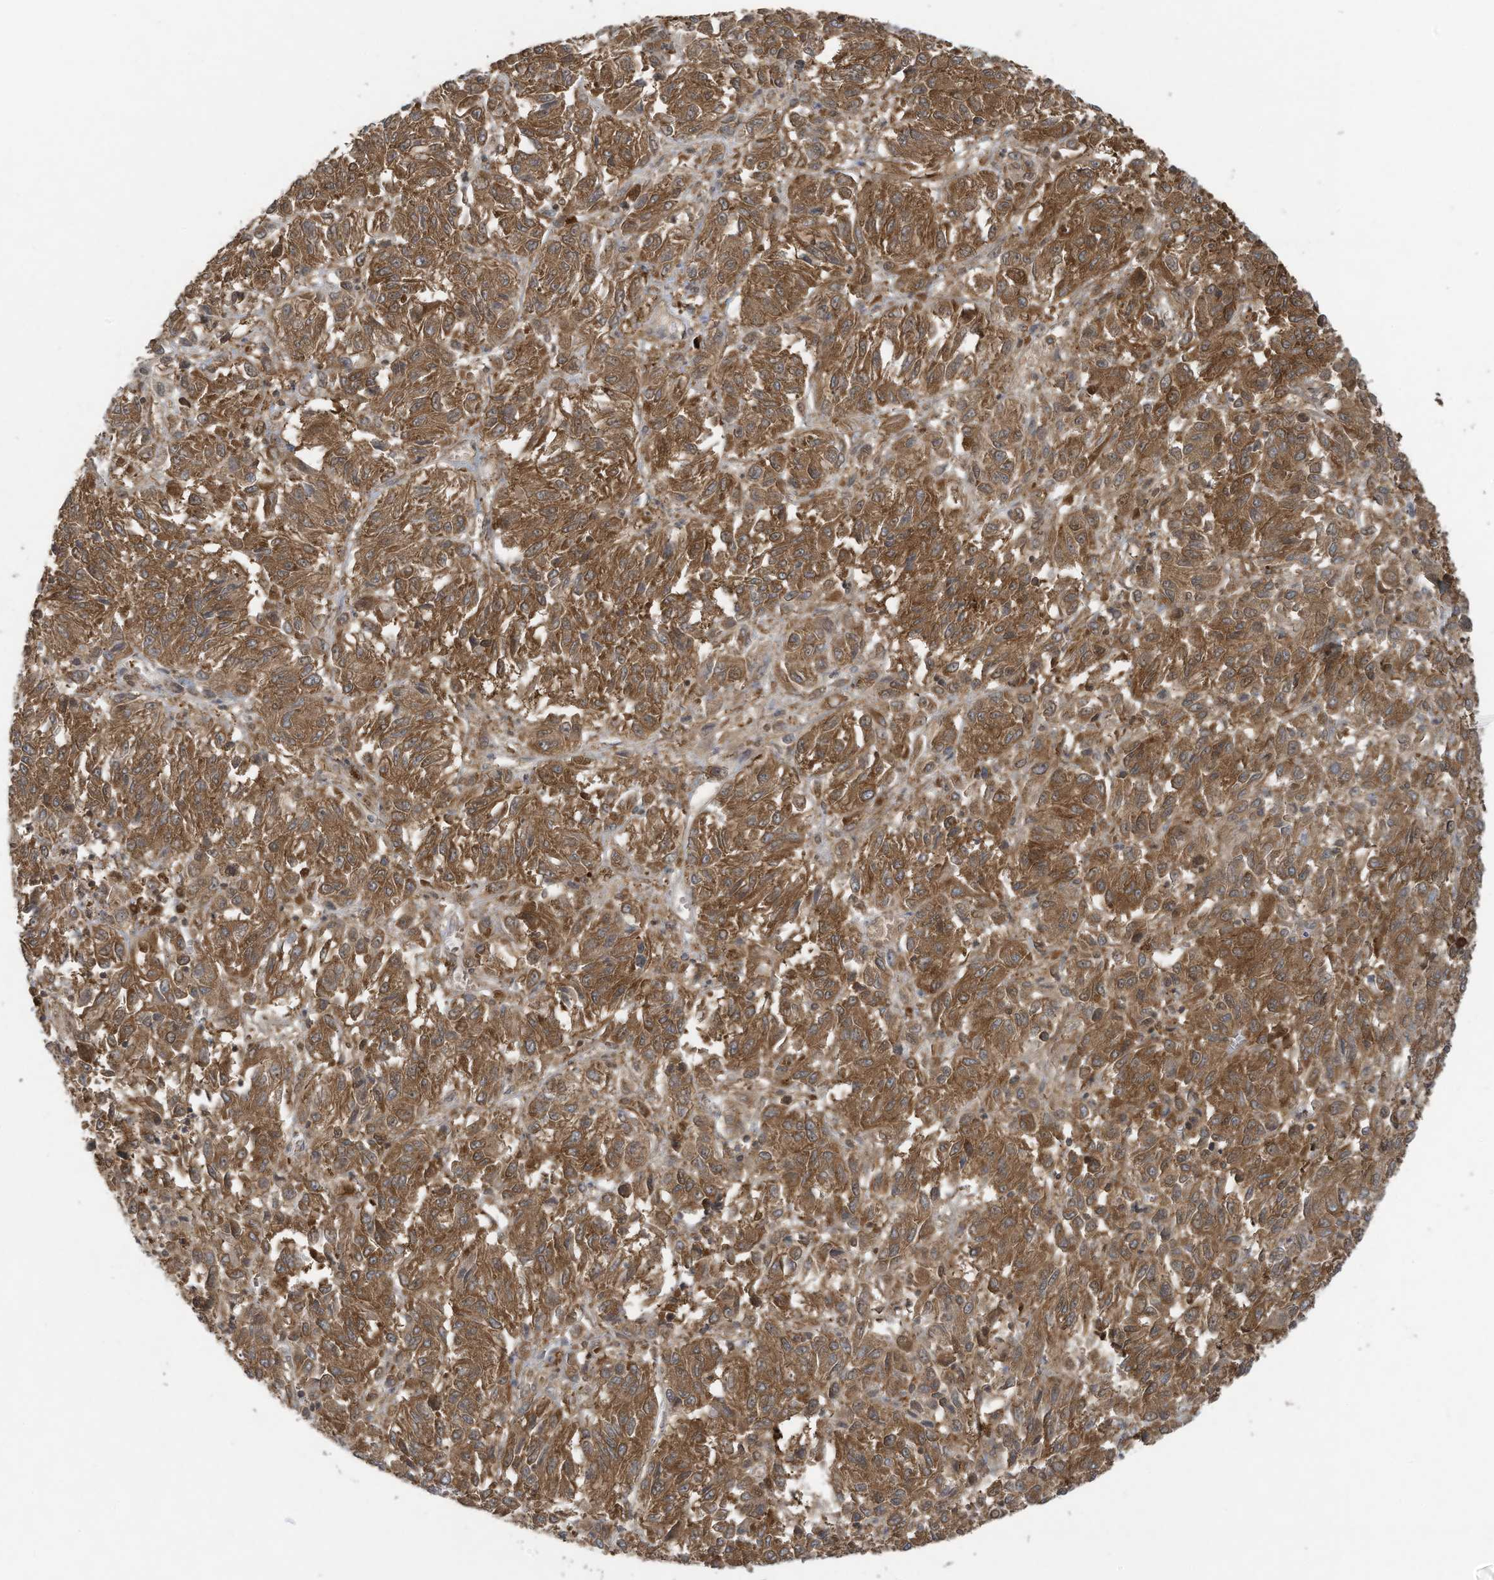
{"staining": {"intensity": "moderate", "quantity": ">75%", "location": "cytoplasmic/membranous"}, "tissue": "melanoma", "cell_type": "Tumor cells", "image_type": "cancer", "snomed": [{"axis": "morphology", "description": "Malignant melanoma, Metastatic site"}, {"axis": "topography", "description": "Lung"}], "caption": "Moderate cytoplasmic/membranous staining is appreciated in about >75% of tumor cells in malignant melanoma (metastatic site).", "gene": "OLA1", "patient": {"sex": "male", "age": 64}}